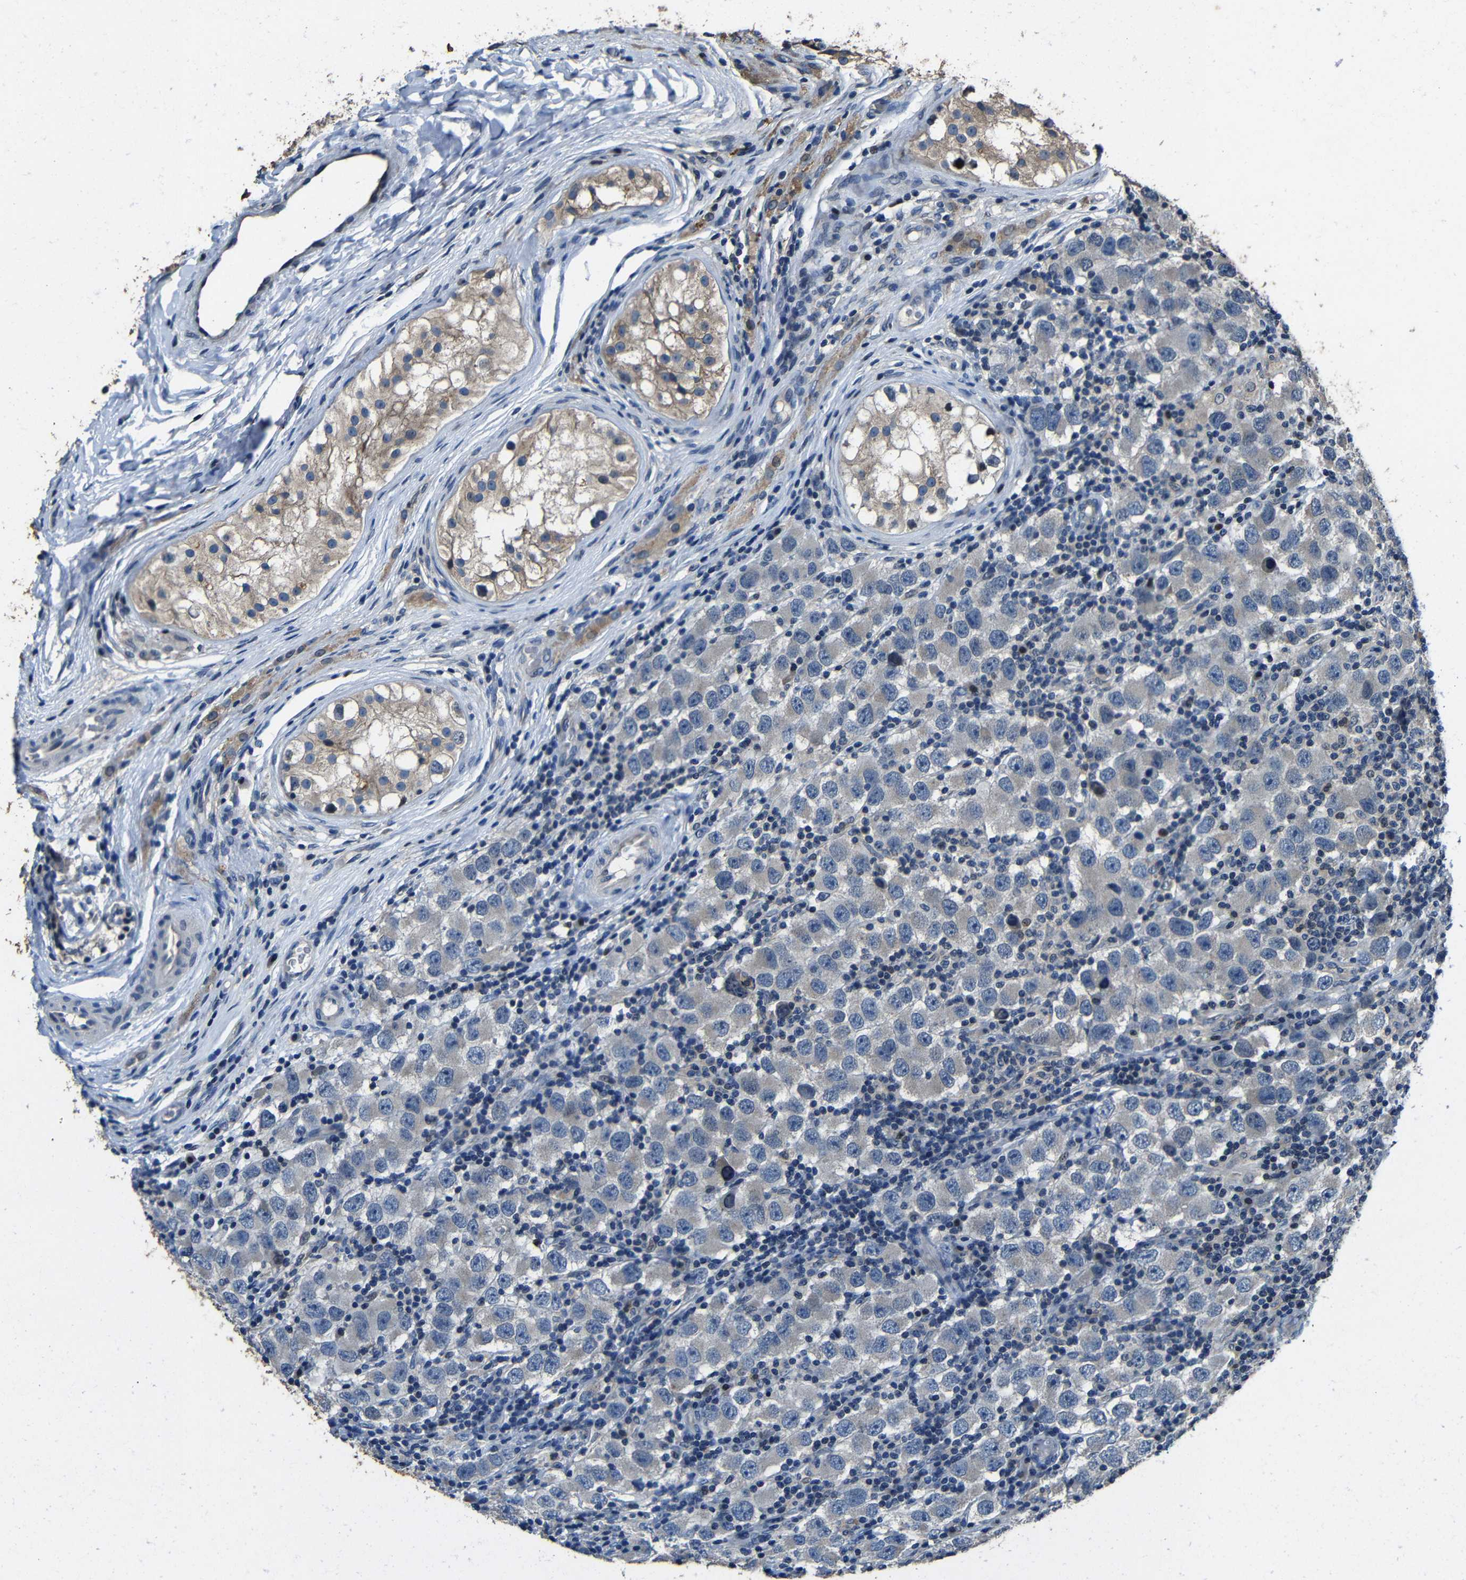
{"staining": {"intensity": "negative", "quantity": "none", "location": "none"}, "tissue": "testis cancer", "cell_type": "Tumor cells", "image_type": "cancer", "snomed": [{"axis": "morphology", "description": "Carcinoma, Embryonal, NOS"}, {"axis": "topography", "description": "Testis"}], "caption": "Immunohistochemistry (IHC) photomicrograph of human testis cancer stained for a protein (brown), which shows no expression in tumor cells.", "gene": "C6orf89", "patient": {"sex": "male", "age": 21}}